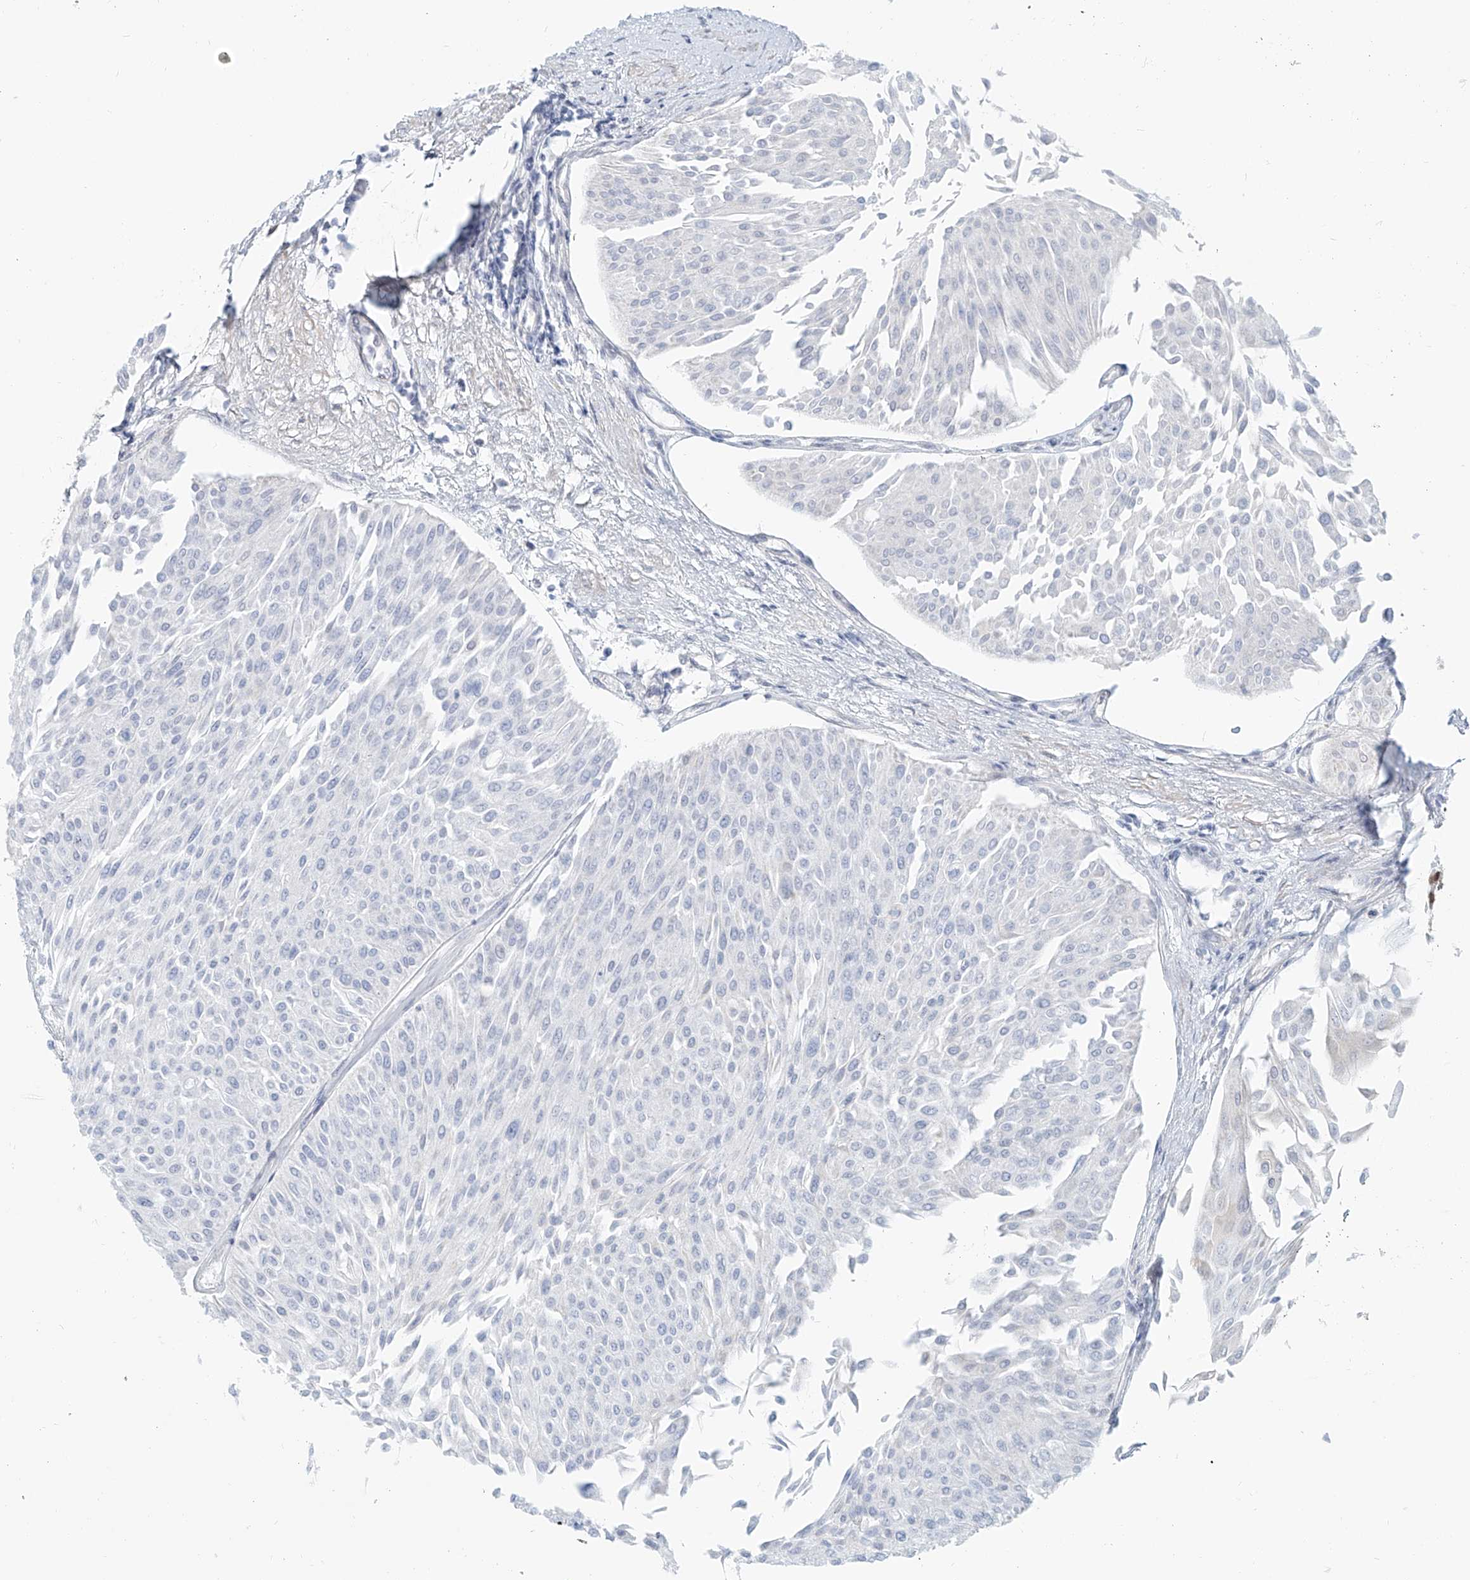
{"staining": {"intensity": "negative", "quantity": "none", "location": "none"}, "tissue": "urothelial cancer", "cell_type": "Tumor cells", "image_type": "cancer", "snomed": [{"axis": "morphology", "description": "Urothelial carcinoma, Low grade"}, {"axis": "topography", "description": "Urinary bladder"}], "caption": "Immunohistochemical staining of human urothelial cancer reveals no significant expression in tumor cells.", "gene": "SASH1", "patient": {"sex": "male", "age": 67}}